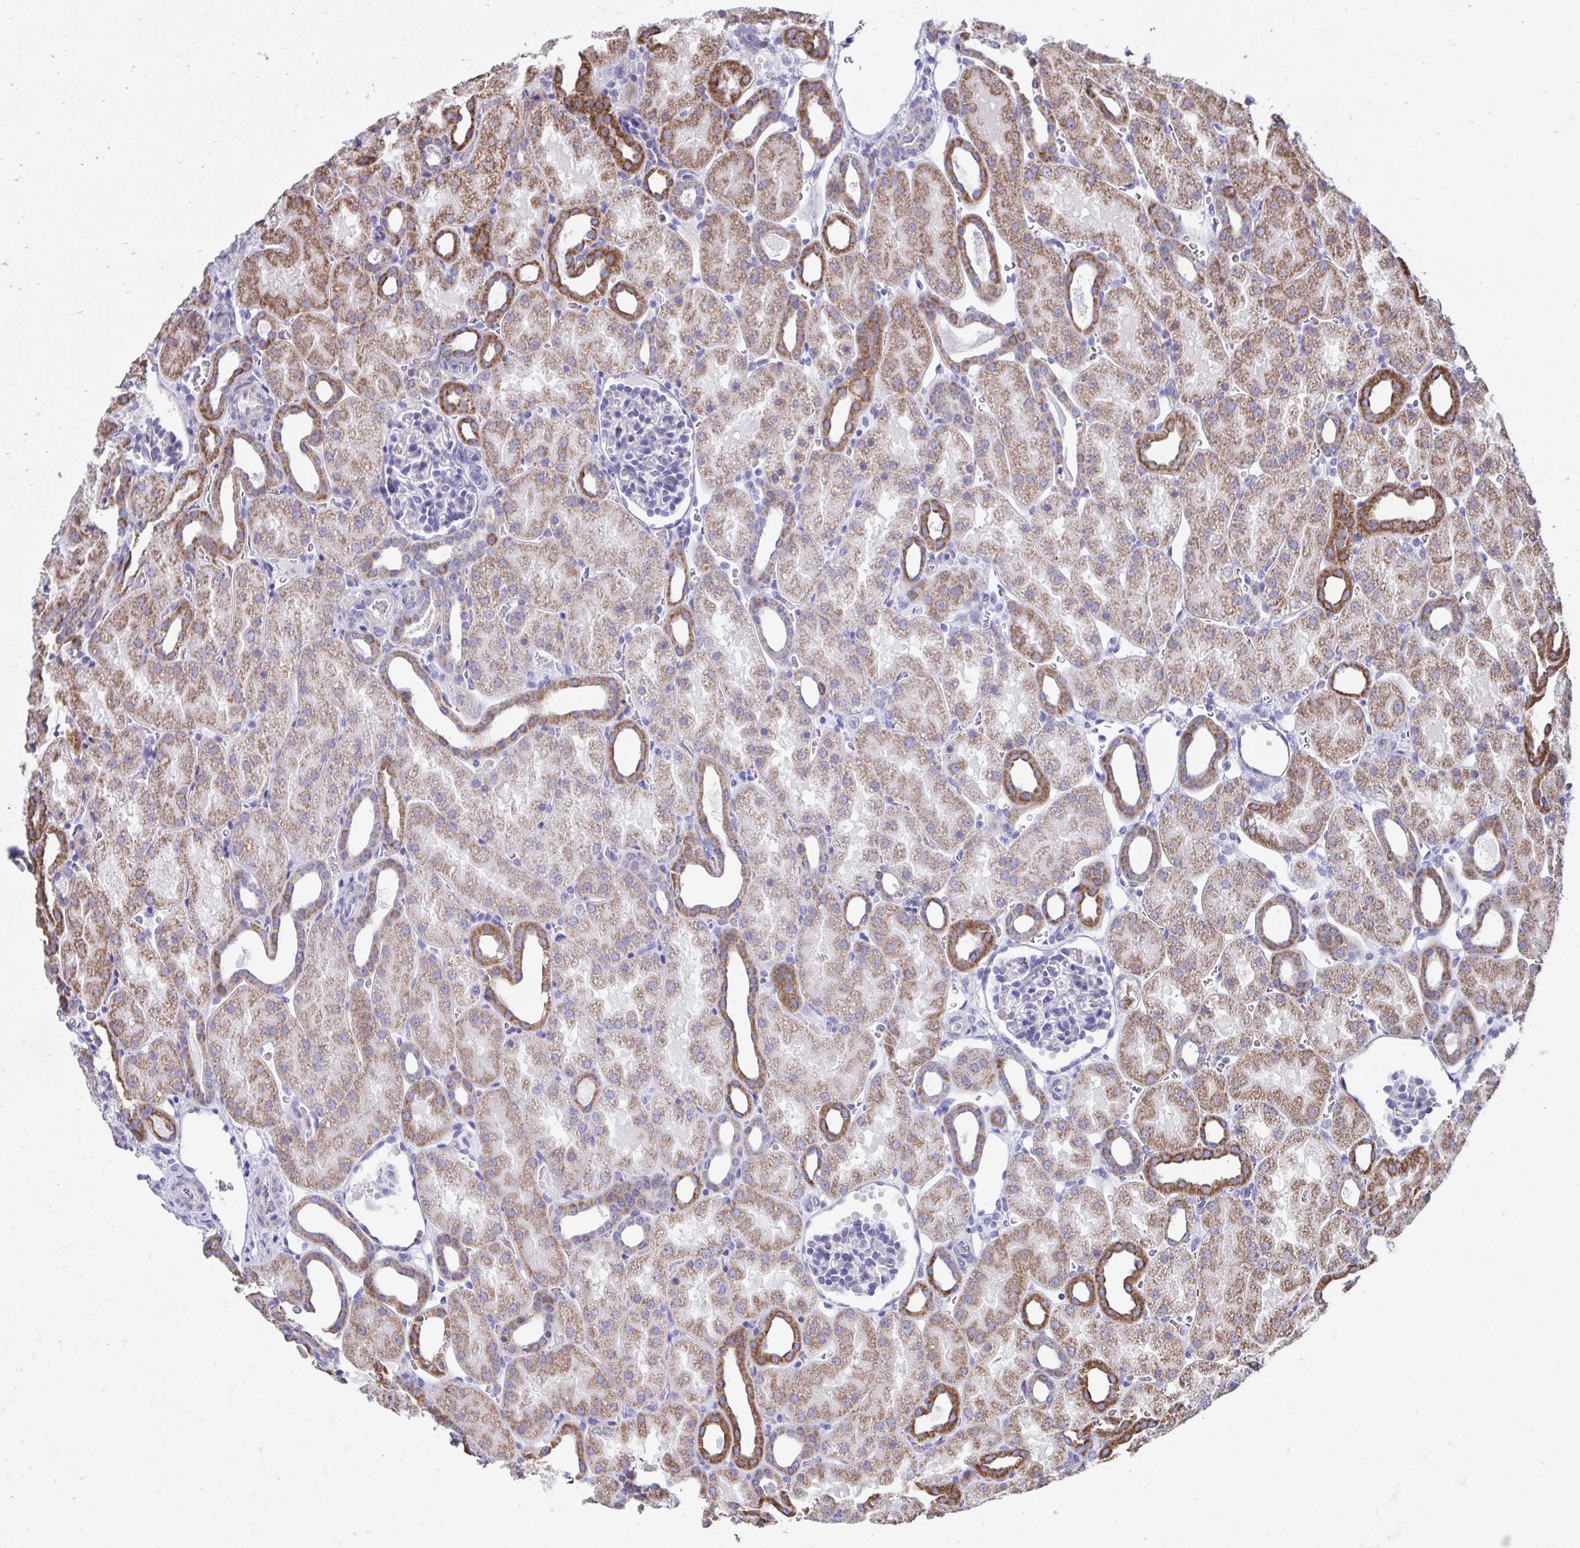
{"staining": {"intensity": "negative", "quantity": "none", "location": "none"}, "tissue": "kidney", "cell_type": "Cells in glomeruli", "image_type": "normal", "snomed": [{"axis": "morphology", "description": "Normal tissue, NOS"}, {"axis": "topography", "description": "Kidney"}], "caption": "DAB immunohistochemical staining of benign kidney reveals no significant expression in cells in glomeruli.", "gene": "LINGO4", "patient": {"sex": "male", "age": 2}}